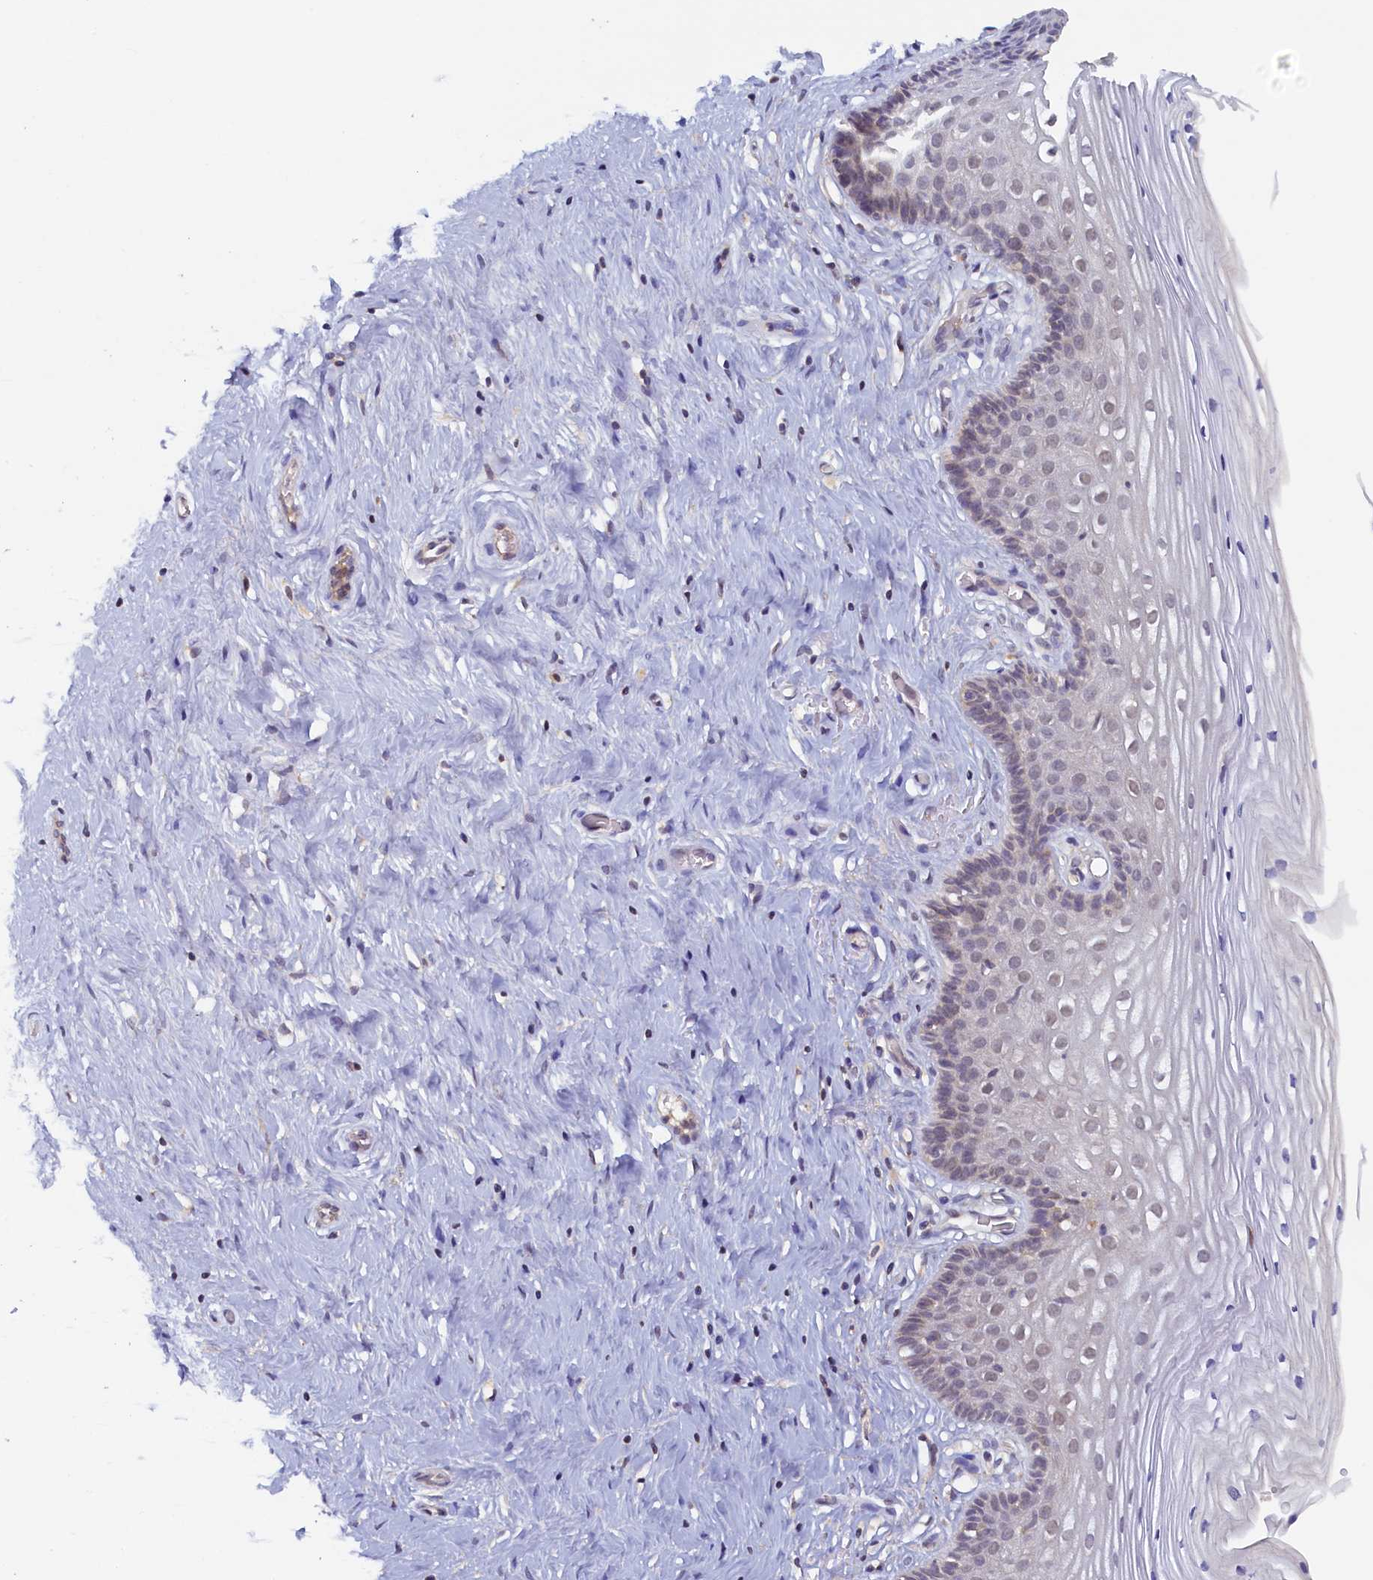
{"staining": {"intensity": "moderate", "quantity": "25%-75%", "location": "cytoplasmic/membranous"}, "tissue": "cervix", "cell_type": "Glandular cells", "image_type": "normal", "snomed": [{"axis": "morphology", "description": "Normal tissue, NOS"}, {"axis": "topography", "description": "Cervix"}], "caption": "Human cervix stained for a protein (brown) reveals moderate cytoplasmic/membranous positive staining in about 25%-75% of glandular cells.", "gene": "PAAF1", "patient": {"sex": "female", "age": 33}}